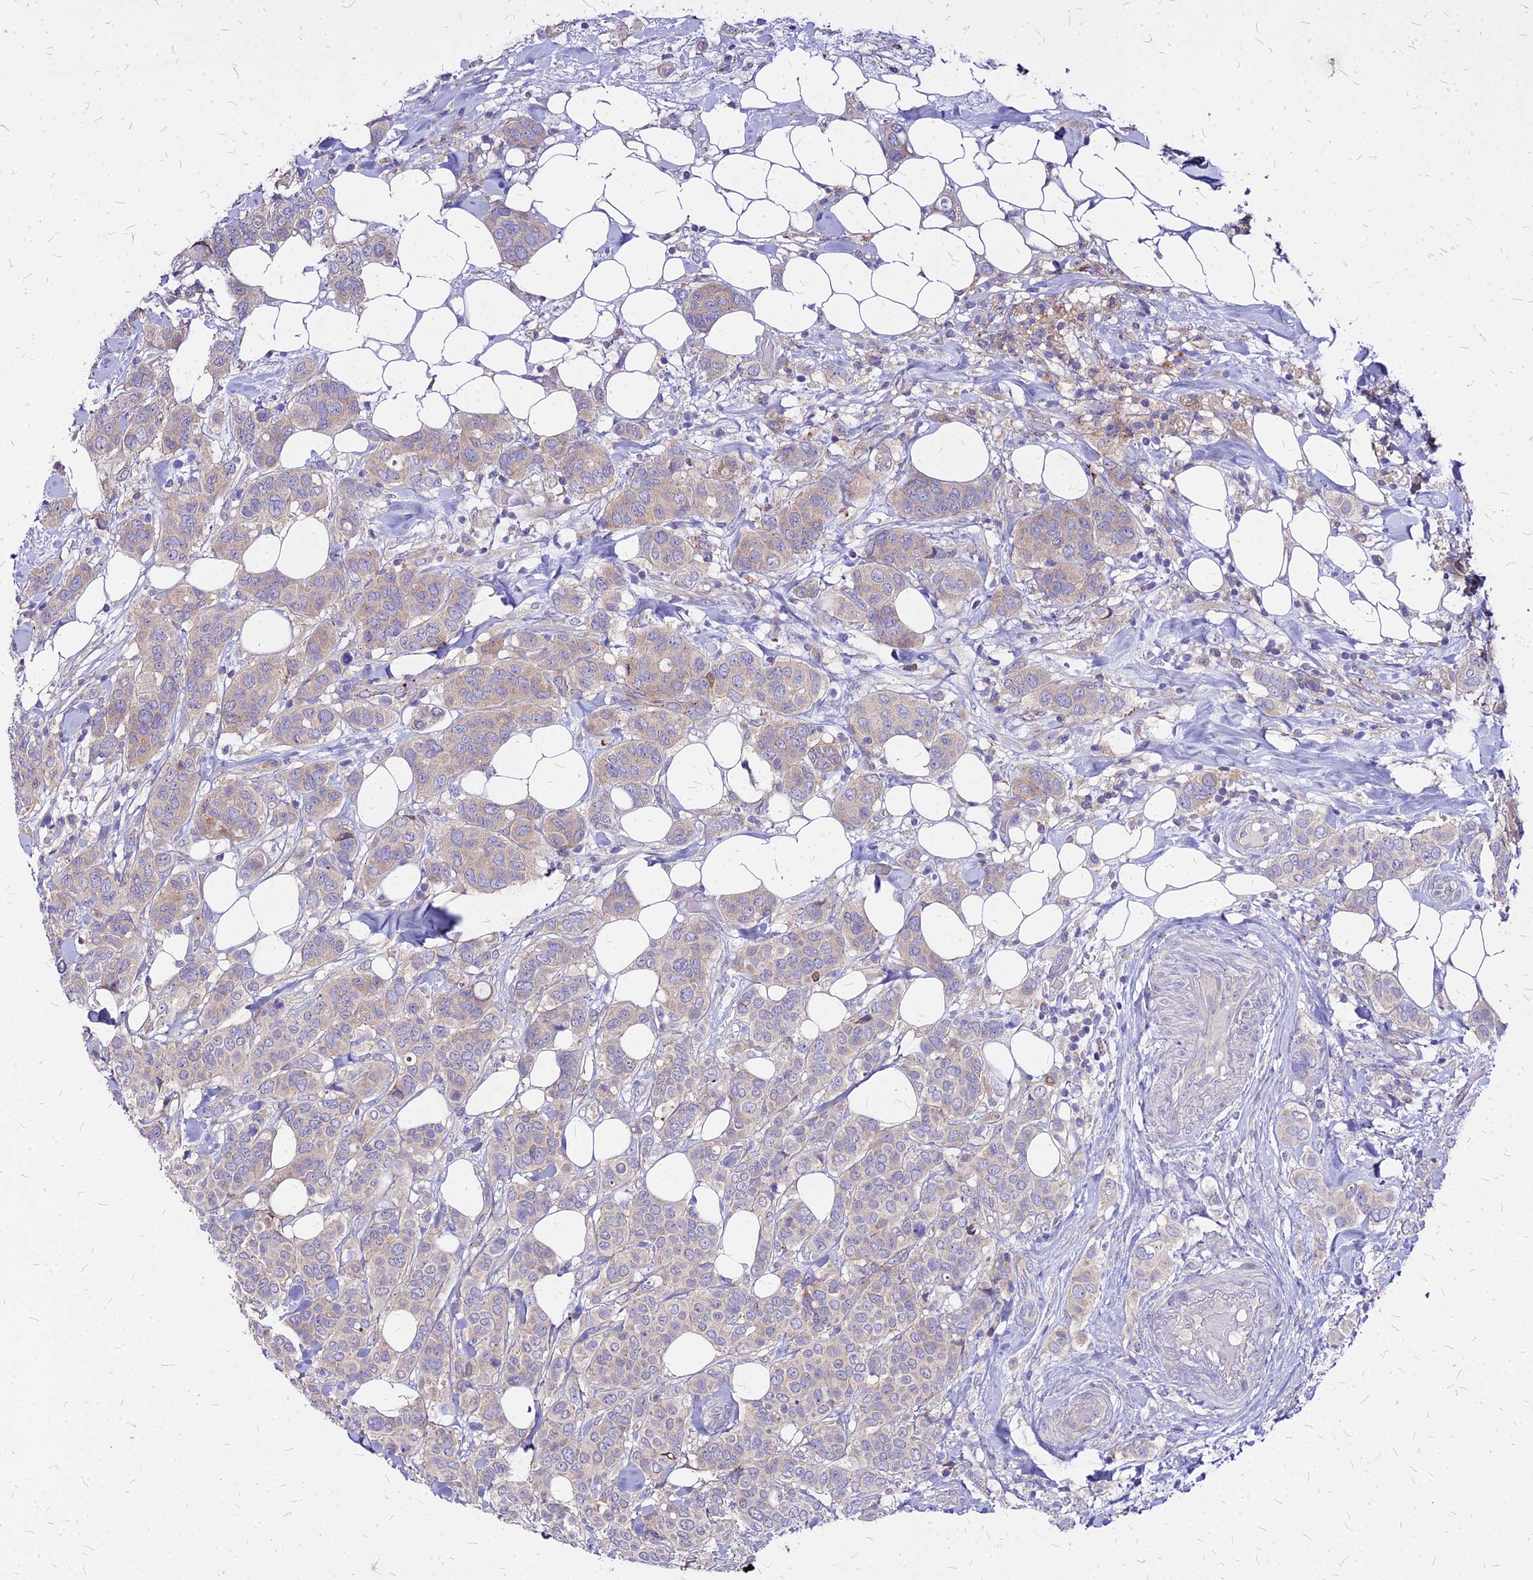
{"staining": {"intensity": "weak", "quantity": "25%-75%", "location": "cytoplasmic/membranous"}, "tissue": "breast cancer", "cell_type": "Tumor cells", "image_type": "cancer", "snomed": [{"axis": "morphology", "description": "Lobular carcinoma"}, {"axis": "topography", "description": "Breast"}], "caption": "Protein expression analysis of breast lobular carcinoma reveals weak cytoplasmic/membranous positivity in about 25%-75% of tumor cells.", "gene": "COMMD10", "patient": {"sex": "female", "age": 51}}